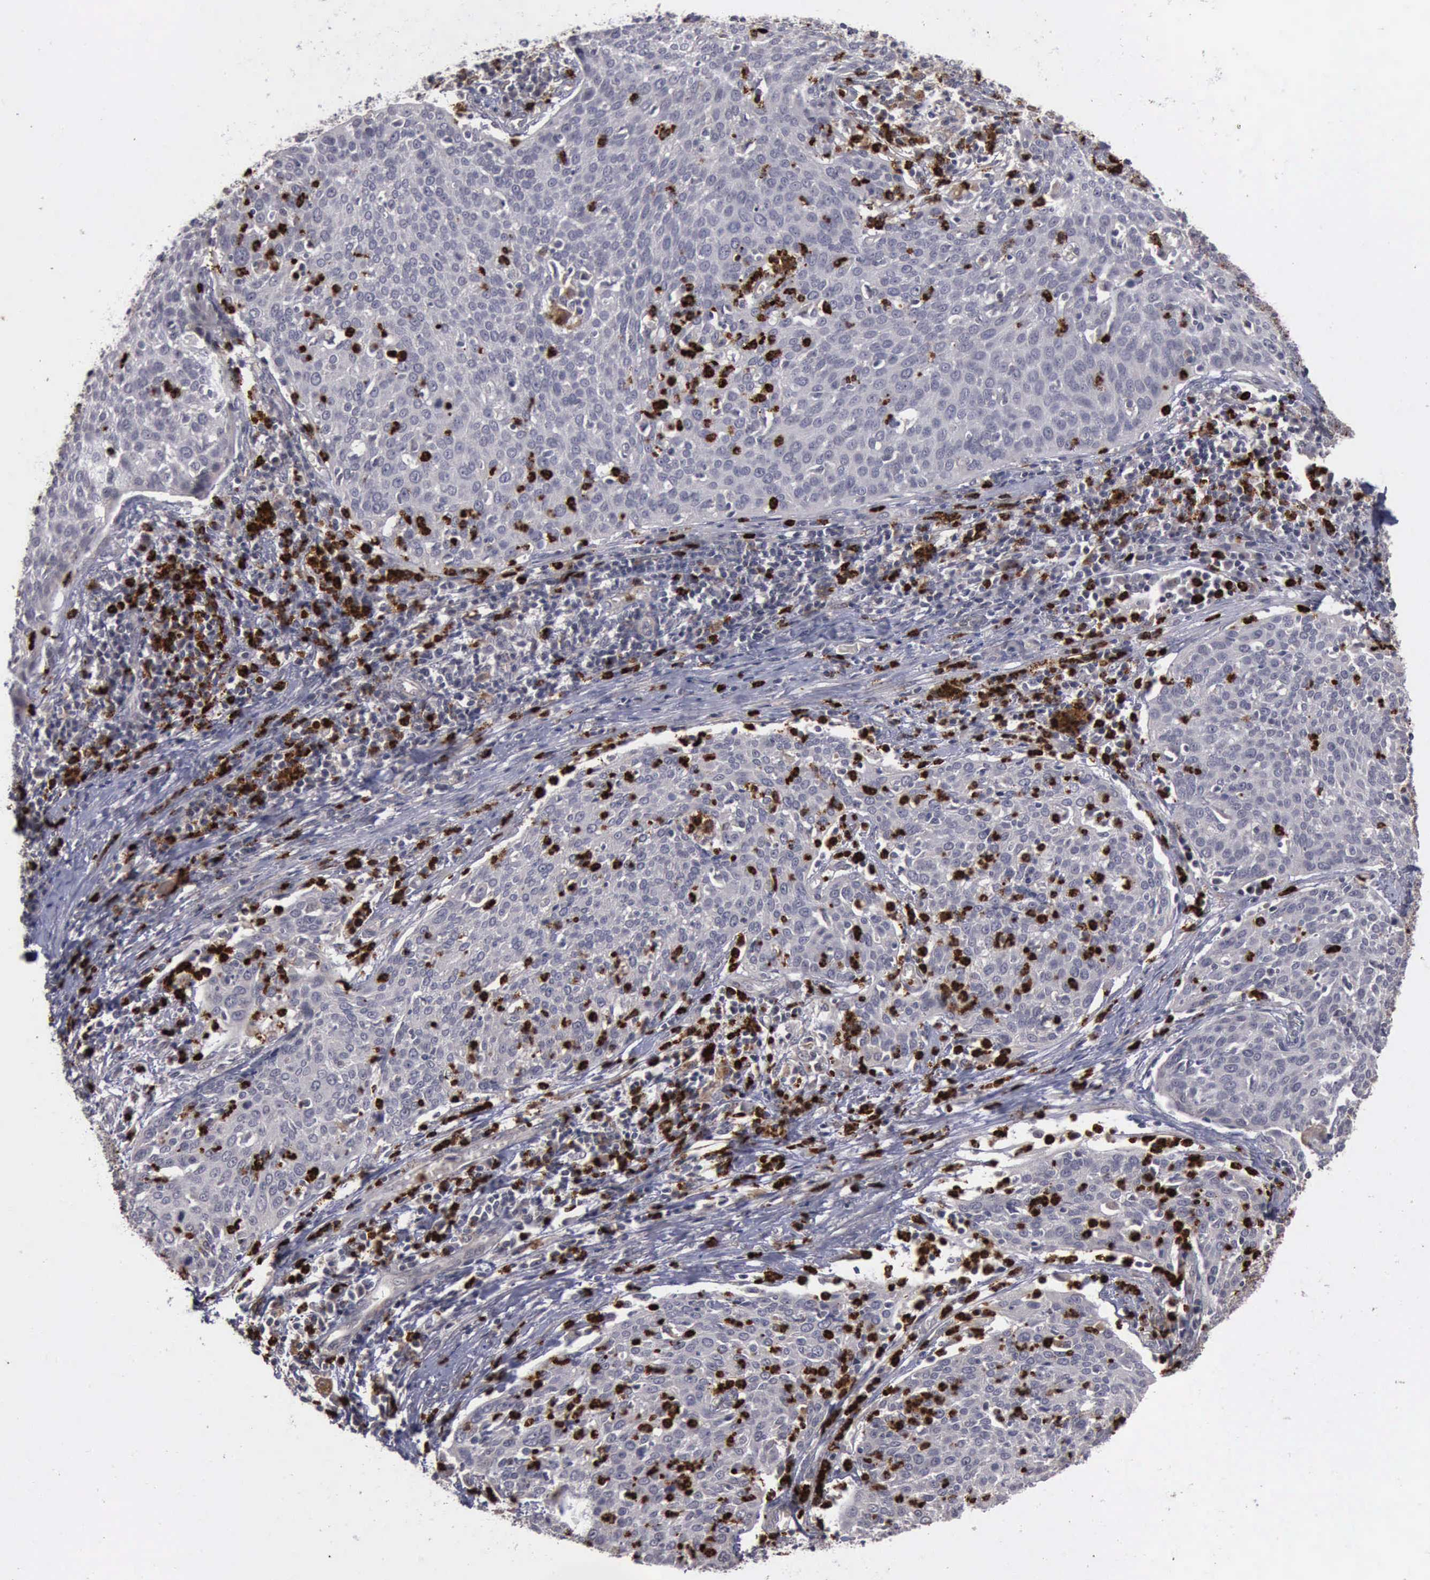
{"staining": {"intensity": "negative", "quantity": "none", "location": "none"}, "tissue": "cervical cancer", "cell_type": "Tumor cells", "image_type": "cancer", "snomed": [{"axis": "morphology", "description": "Squamous cell carcinoma, NOS"}, {"axis": "topography", "description": "Cervix"}], "caption": "Cervical cancer was stained to show a protein in brown. There is no significant staining in tumor cells.", "gene": "MMP9", "patient": {"sex": "female", "age": 38}}